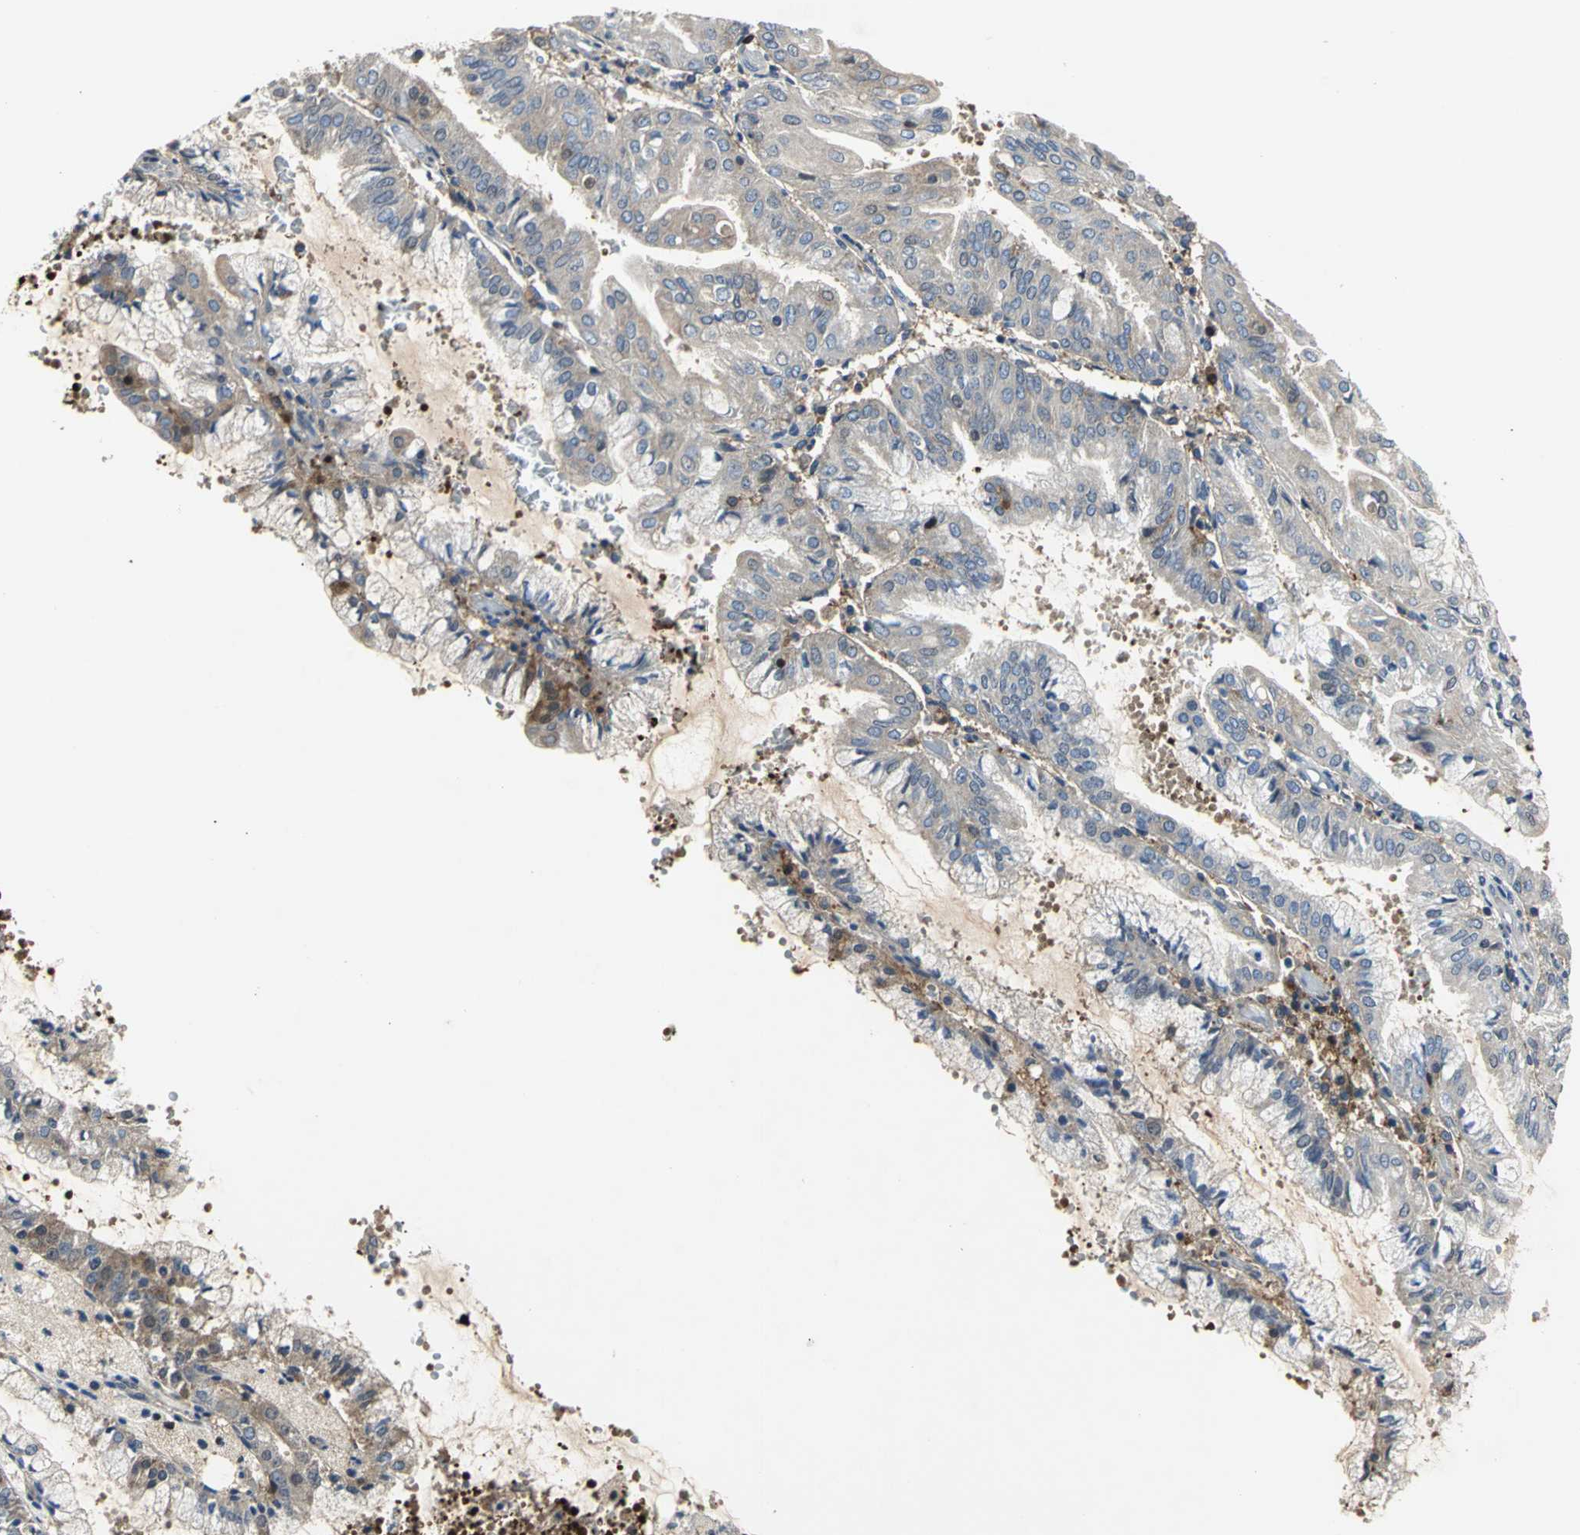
{"staining": {"intensity": "moderate", "quantity": ">75%", "location": "cytoplasmic/membranous"}, "tissue": "endometrial cancer", "cell_type": "Tumor cells", "image_type": "cancer", "snomed": [{"axis": "morphology", "description": "Adenocarcinoma, NOS"}, {"axis": "topography", "description": "Endometrium"}], "caption": "Immunohistochemical staining of endometrial cancer displays moderate cytoplasmic/membranous protein staining in approximately >75% of tumor cells. (DAB (3,3'-diaminobenzidine) = brown stain, brightfield microscopy at high magnification).", "gene": "CHRNB1", "patient": {"sex": "female", "age": 63}}